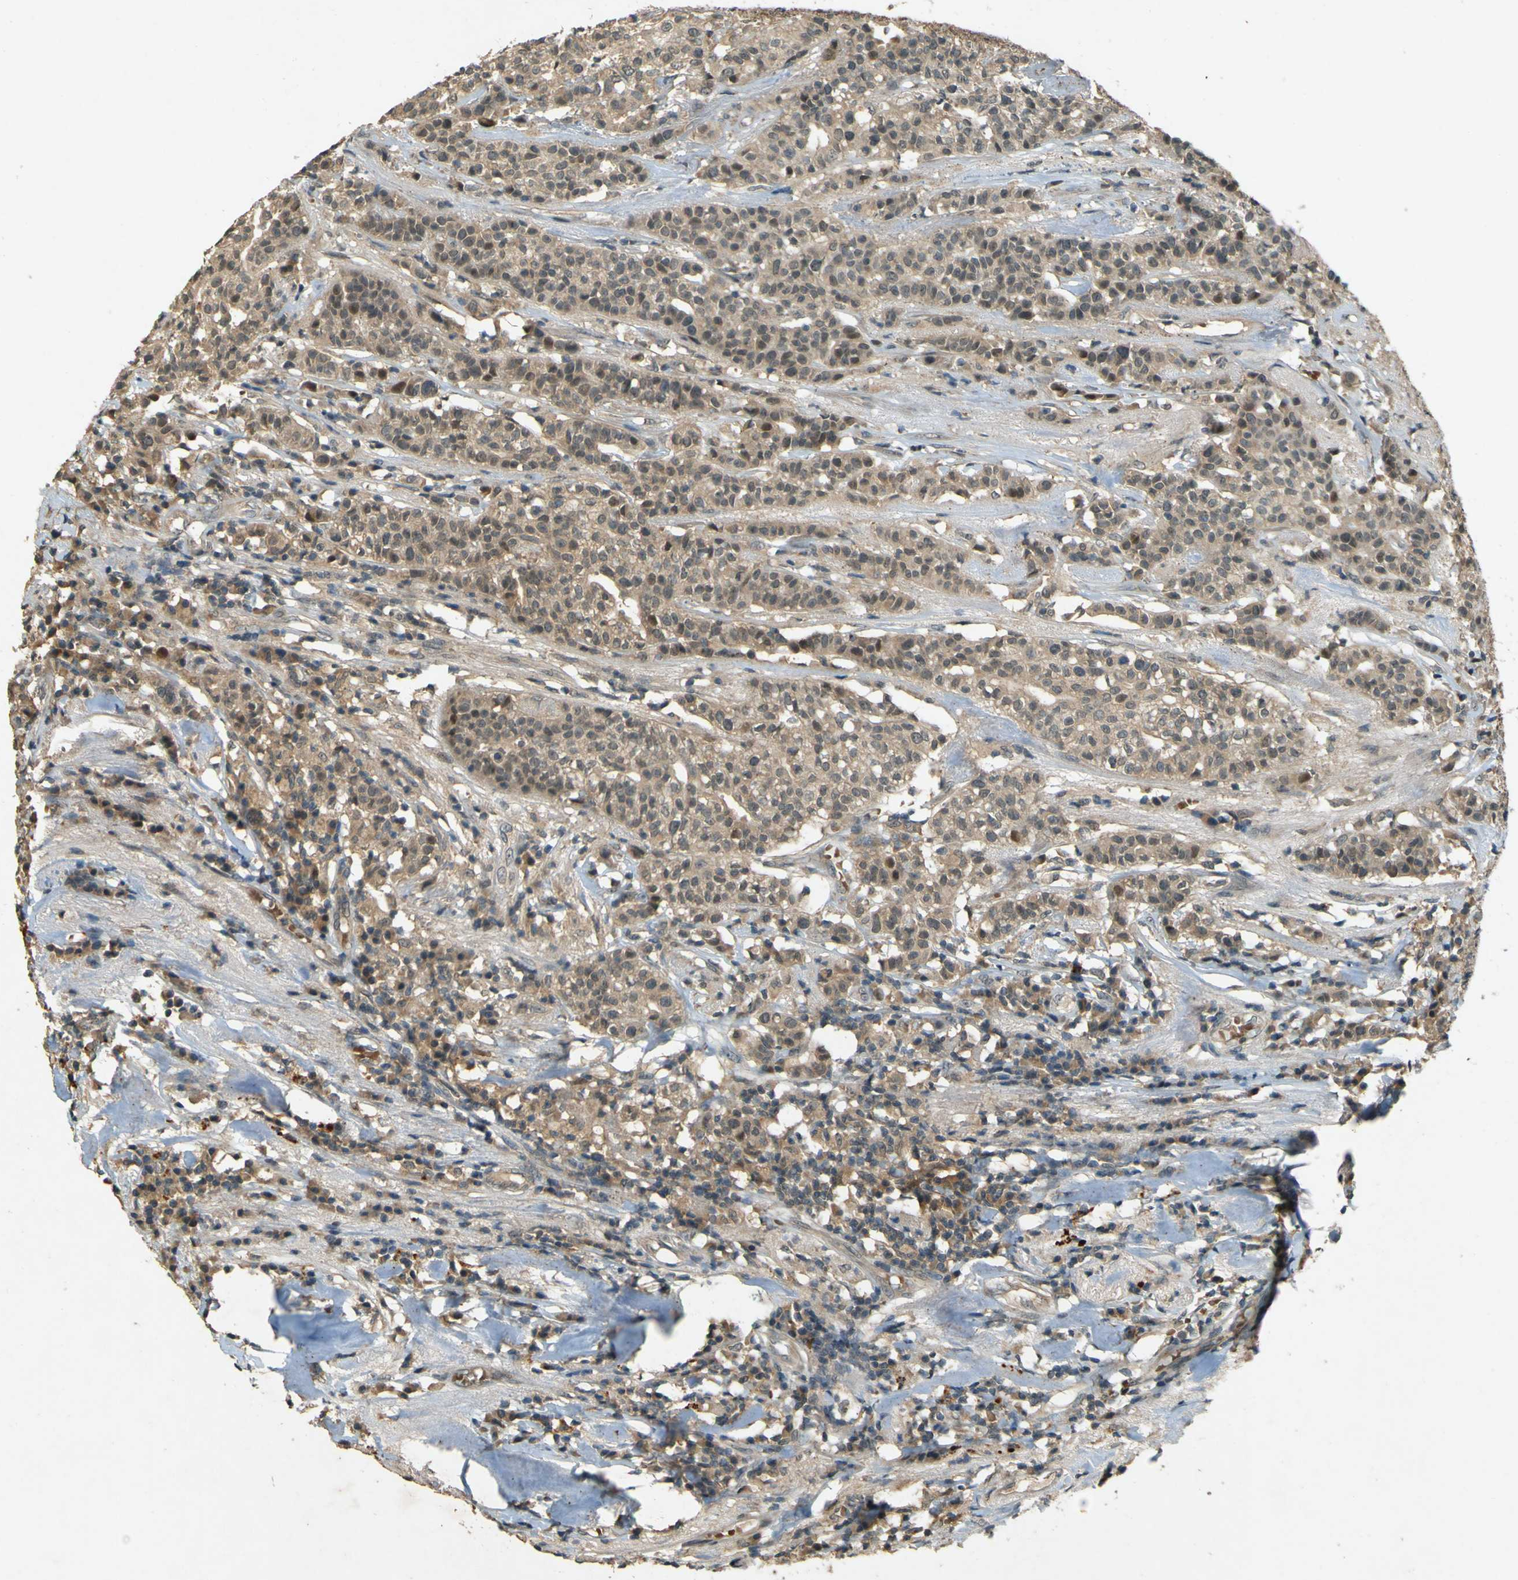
{"staining": {"intensity": "weak", "quantity": ">75%", "location": "cytoplasmic/membranous"}, "tissue": "head and neck cancer", "cell_type": "Tumor cells", "image_type": "cancer", "snomed": [{"axis": "morphology", "description": "Adenocarcinoma, NOS"}, {"axis": "topography", "description": "Salivary gland"}, {"axis": "topography", "description": "Head-Neck"}], "caption": "Brown immunohistochemical staining in head and neck cancer (adenocarcinoma) exhibits weak cytoplasmic/membranous staining in approximately >75% of tumor cells.", "gene": "MPDZ", "patient": {"sex": "female", "age": 65}}